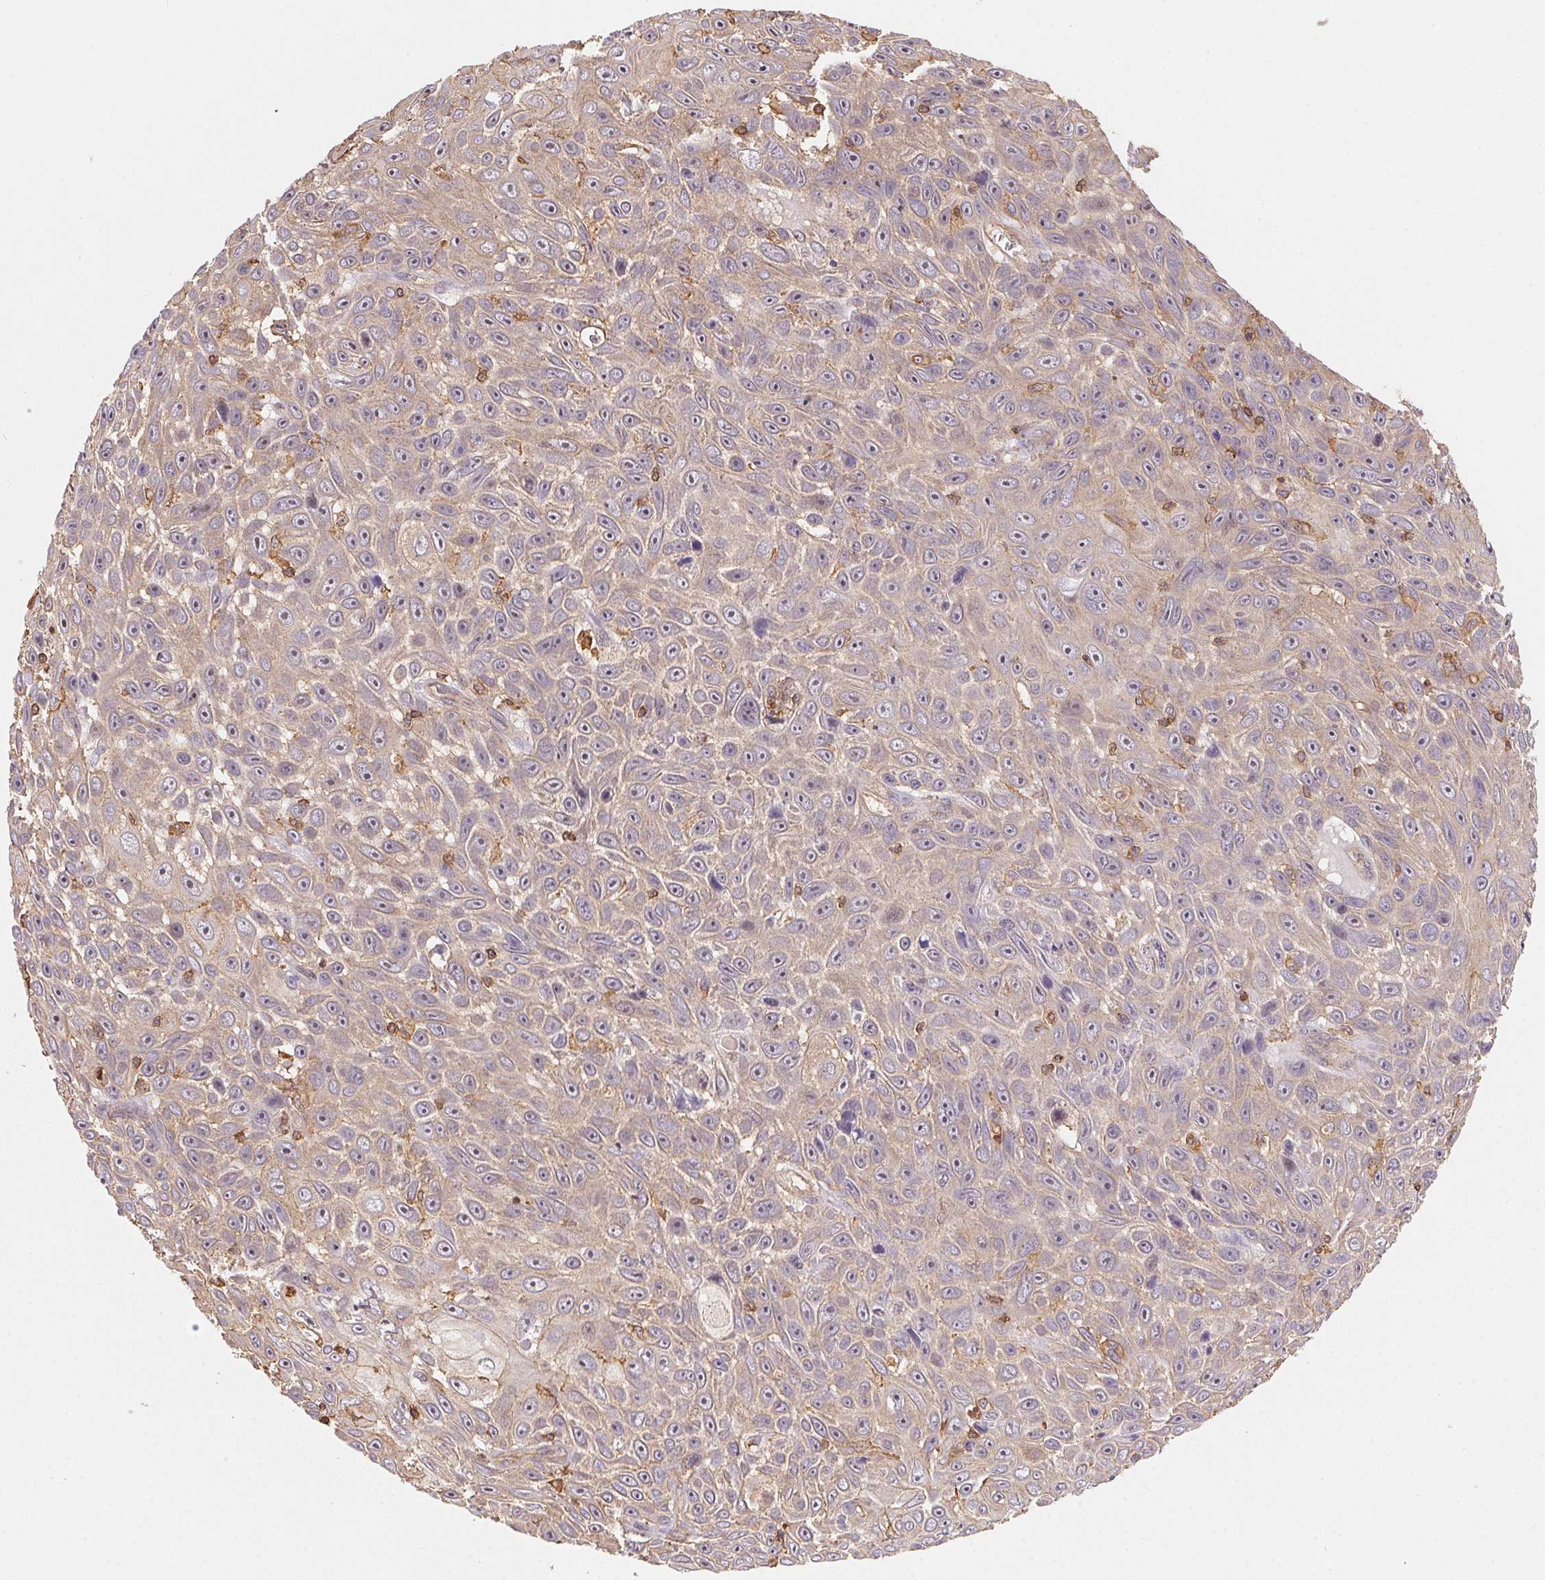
{"staining": {"intensity": "weak", "quantity": "25%-75%", "location": "cytoplasmic/membranous,nuclear"}, "tissue": "skin cancer", "cell_type": "Tumor cells", "image_type": "cancer", "snomed": [{"axis": "morphology", "description": "Squamous cell carcinoma, NOS"}, {"axis": "topography", "description": "Skin"}], "caption": "This image reveals immunohistochemistry (IHC) staining of squamous cell carcinoma (skin), with low weak cytoplasmic/membranous and nuclear staining in approximately 25%-75% of tumor cells.", "gene": "ATG10", "patient": {"sex": "male", "age": 82}}